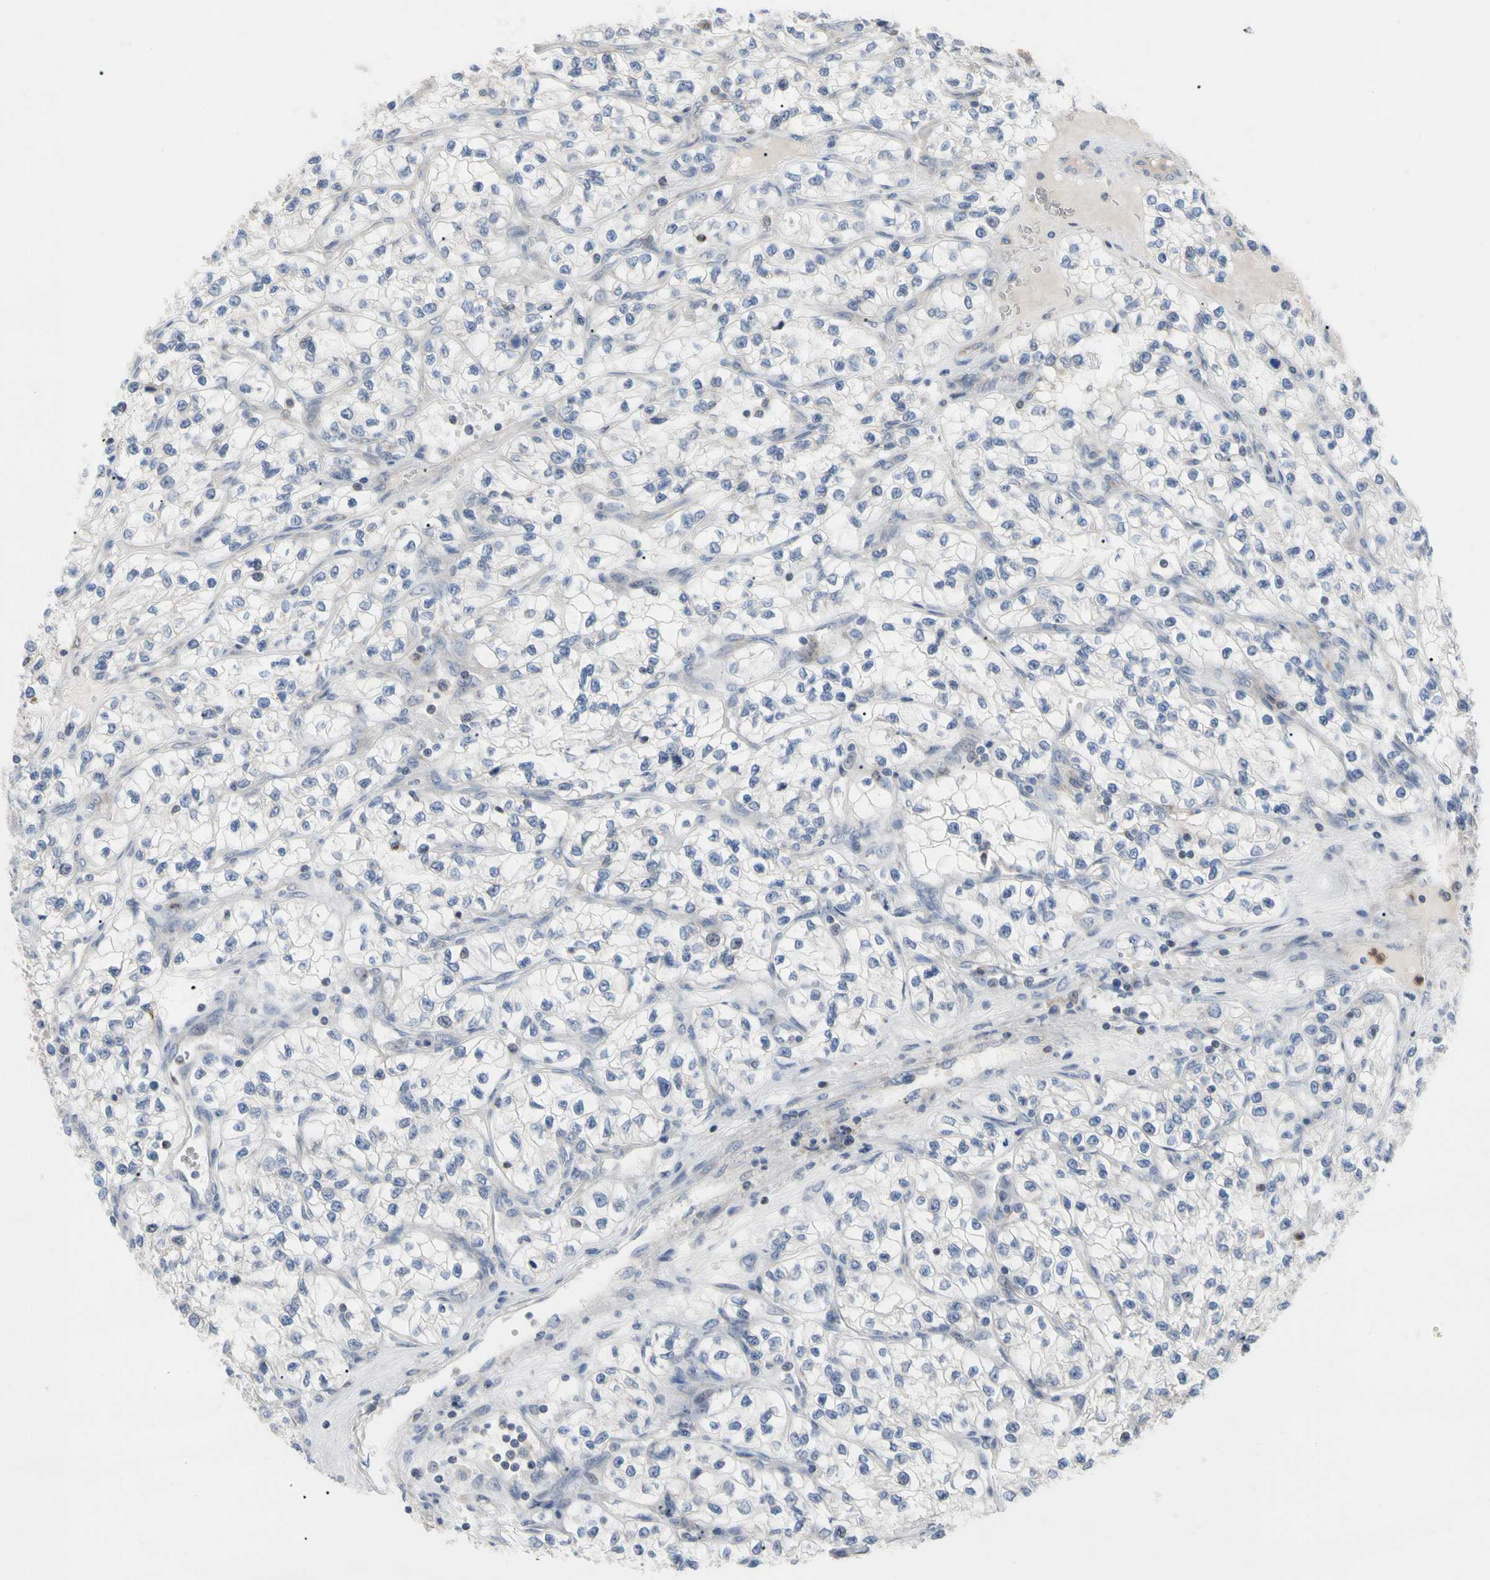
{"staining": {"intensity": "weak", "quantity": "<25%", "location": "cytoplasmic/membranous"}, "tissue": "renal cancer", "cell_type": "Tumor cells", "image_type": "cancer", "snomed": [{"axis": "morphology", "description": "Adenocarcinoma, NOS"}, {"axis": "topography", "description": "Kidney"}], "caption": "Micrograph shows no significant protein expression in tumor cells of adenocarcinoma (renal).", "gene": "MCL1", "patient": {"sex": "female", "age": 57}}